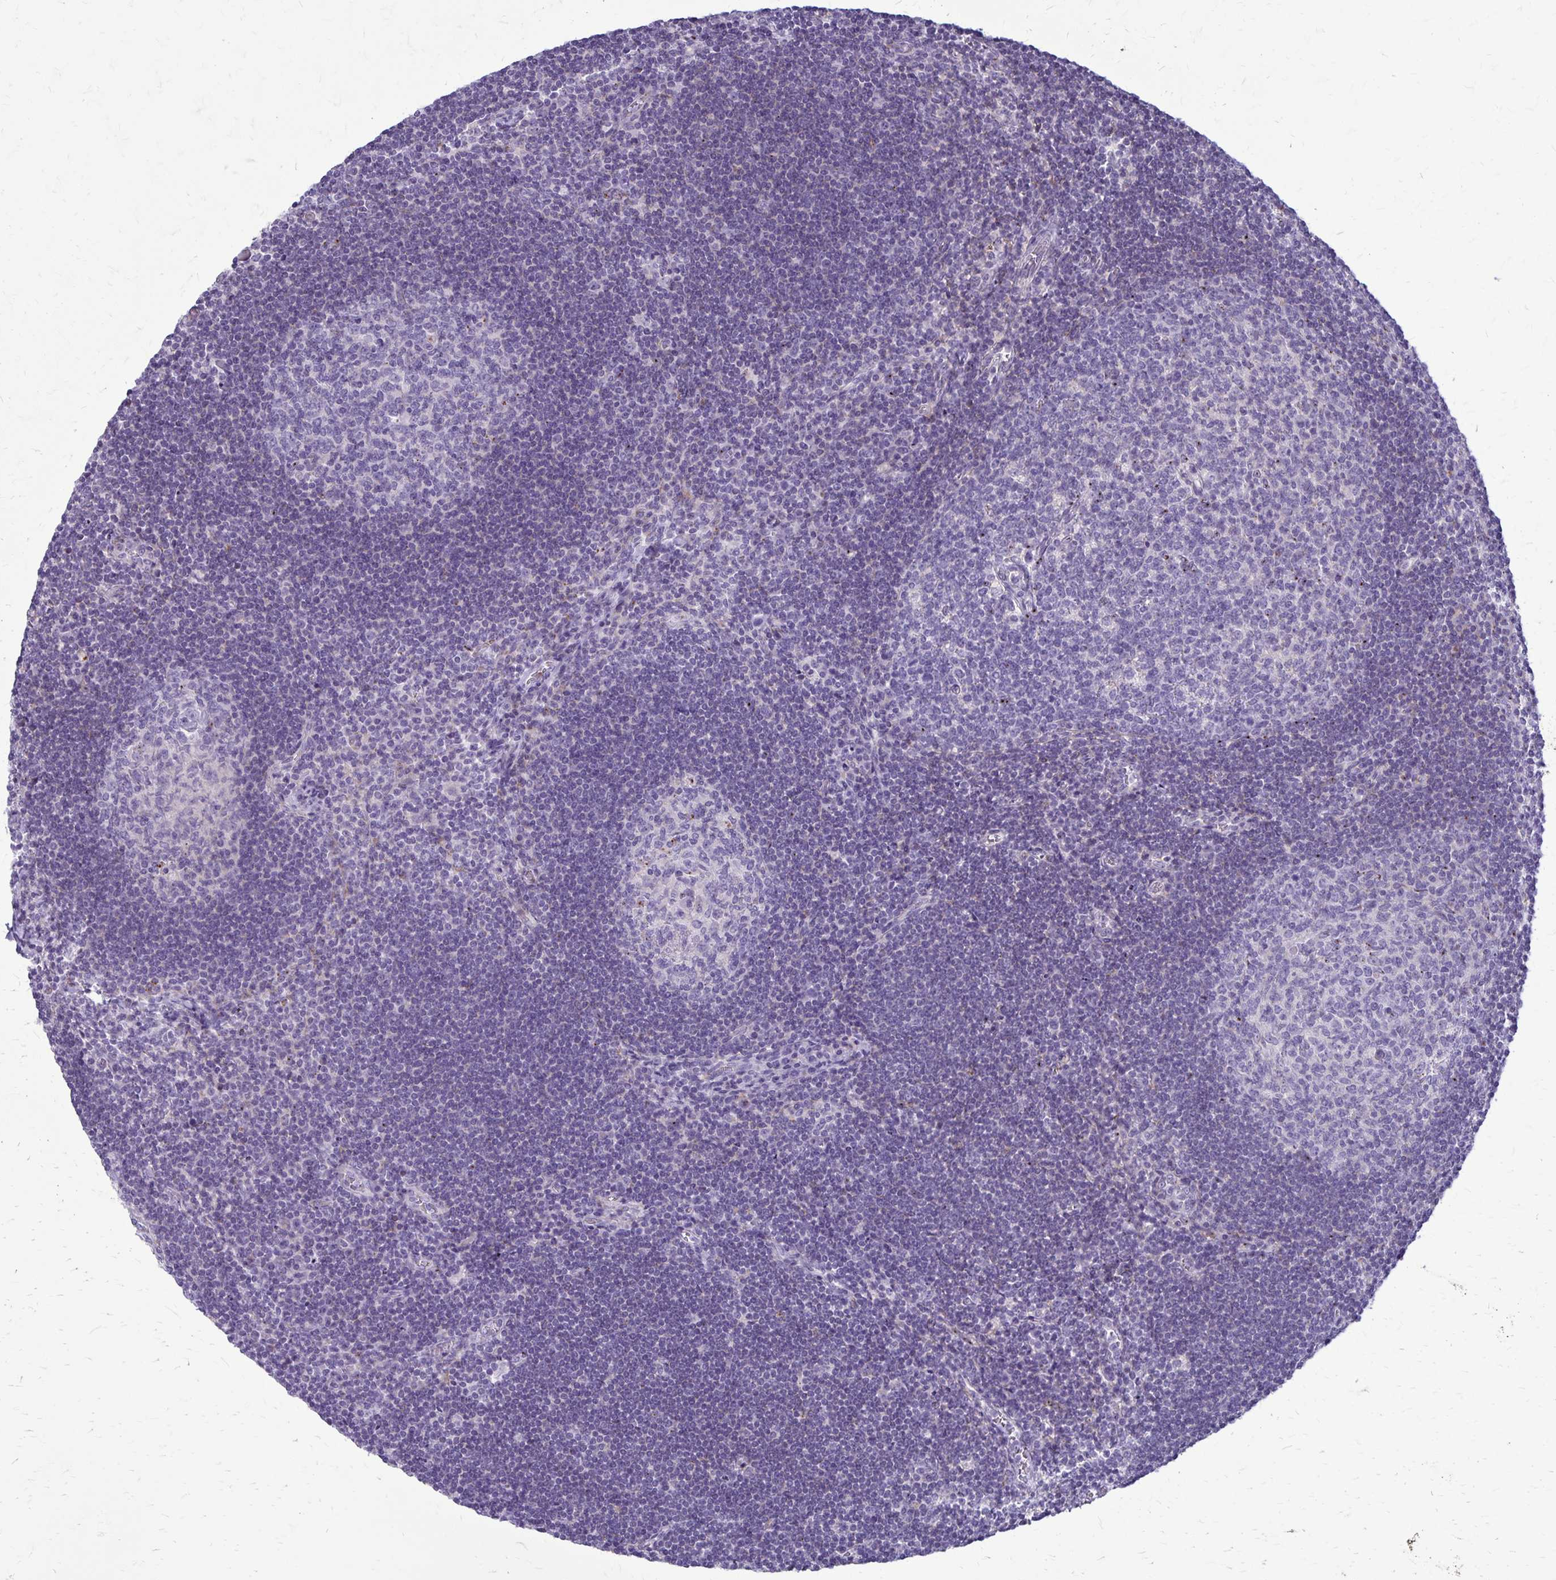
{"staining": {"intensity": "negative", "quantity": "none", "location": "none"}, "tissue": "lymph node", "cell_type": "Germinal center cells", "image_type": "normal", "snomed": [{"axis": "morphology", "description": "Normal tissue, NOS"}, {"axis": "topography", "description": "Lymph node"}], "caption": "Germinal center cells show no significant protein positivity in normal lymph node. Nuclei are stained in blue.", "gene": "GP9", "patient": {"sex": "male", "age": 67}}